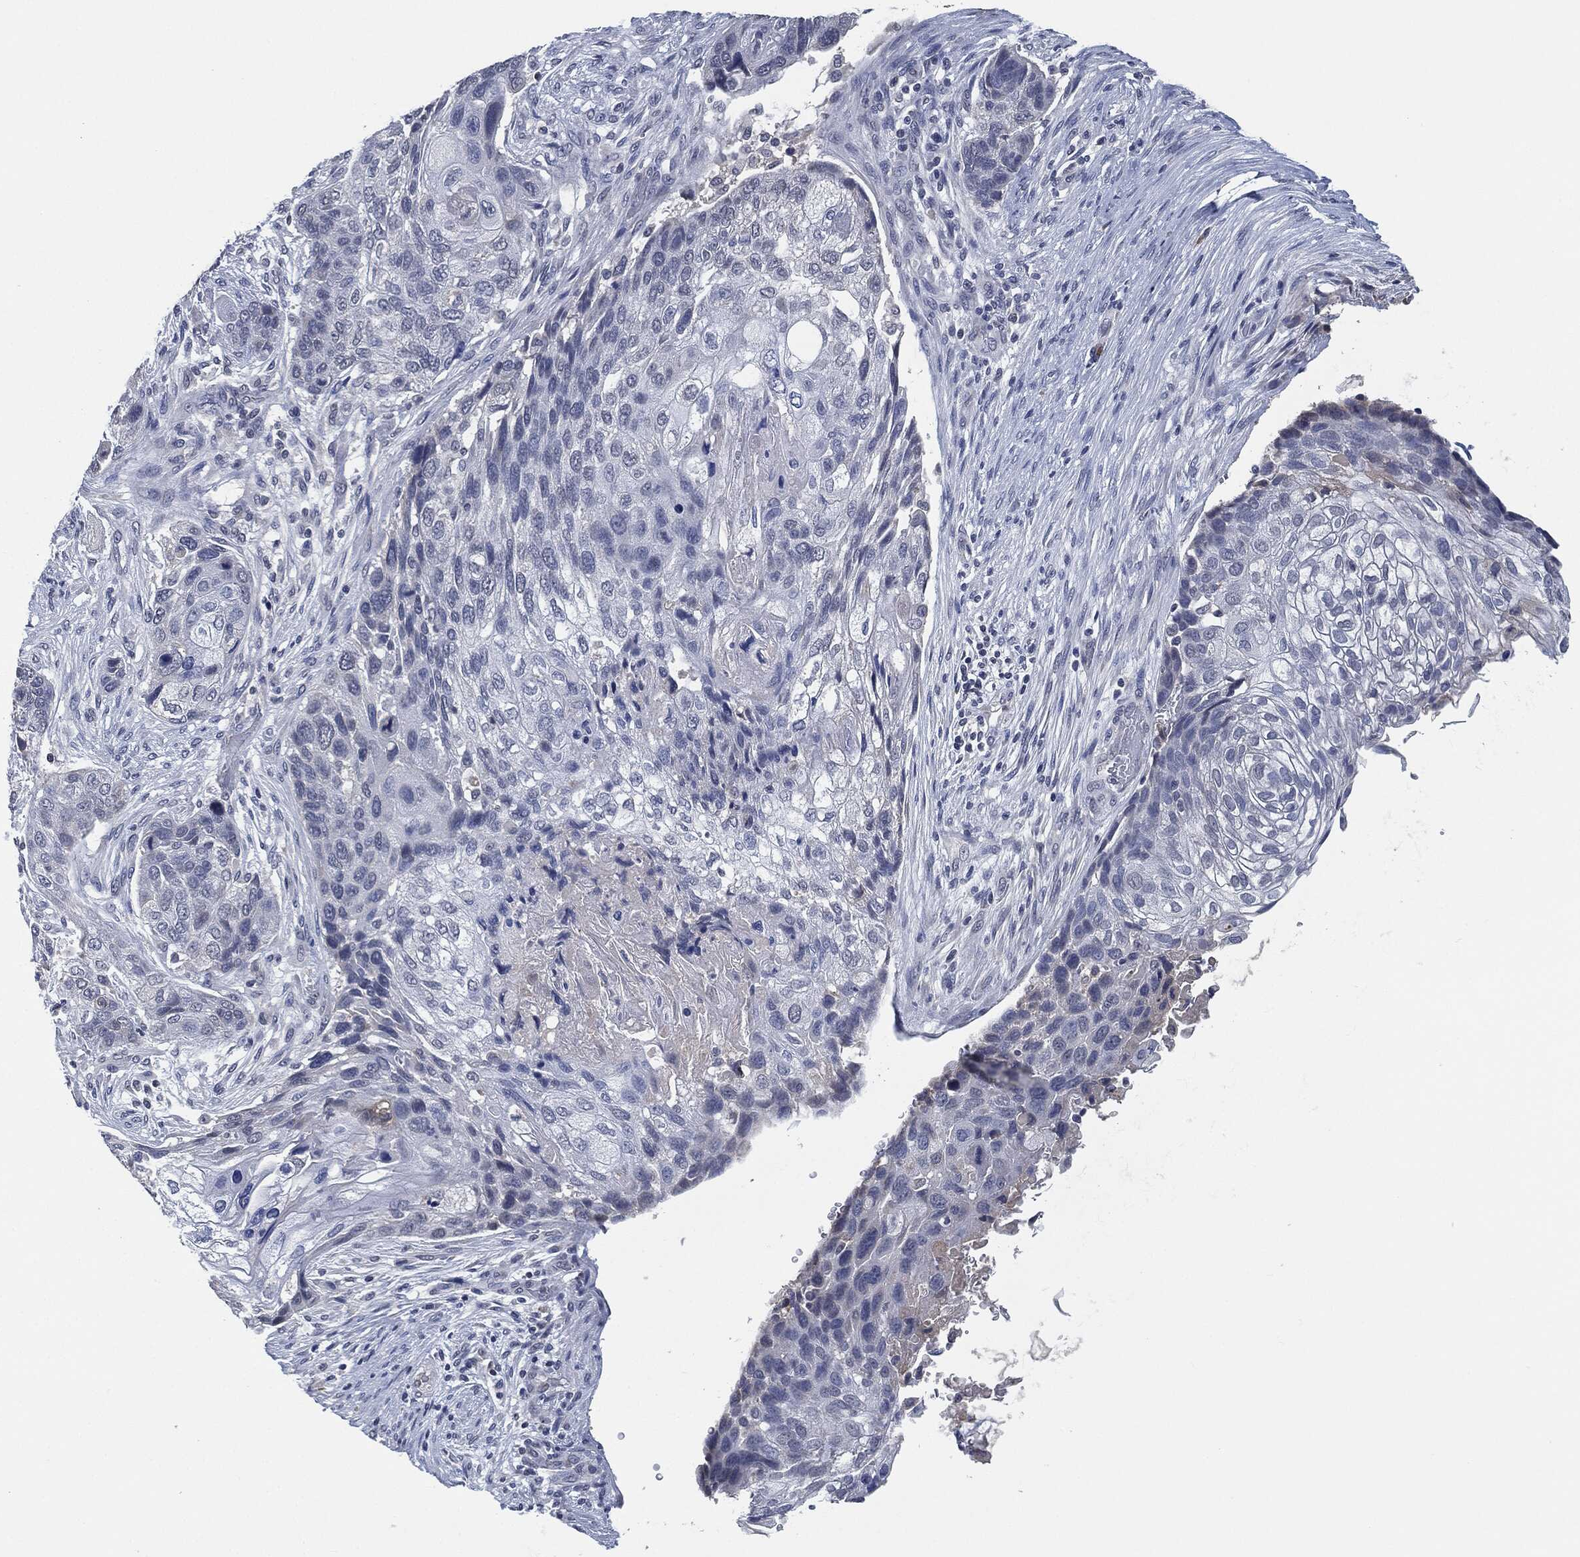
{"staining": {"intensity": "negative", "quantity": "none", "location": "none"}, "tissue": "lung cancer", "cell_type": "Tumor cells", "image_type": "cancer", "snomed": [{"axis": "morphology", "description": "Normal tissue, NOS"}, {"axis": "morphology", "description": "Squamous cell carcinoma, NOS"}, {"axis": "topography", "description": "Bronchus"}, {"axis": "topography", "description": "Lung"}], "caption": "This micrograph is of lung cancer stained with immunohistochemistry (IHC) to label a protein in brown with the nuclei are counter-stained blue. There is no expression in tumor cells.", "gene": "IL2RG", "patient": {"sex": "male", "age": 69}}